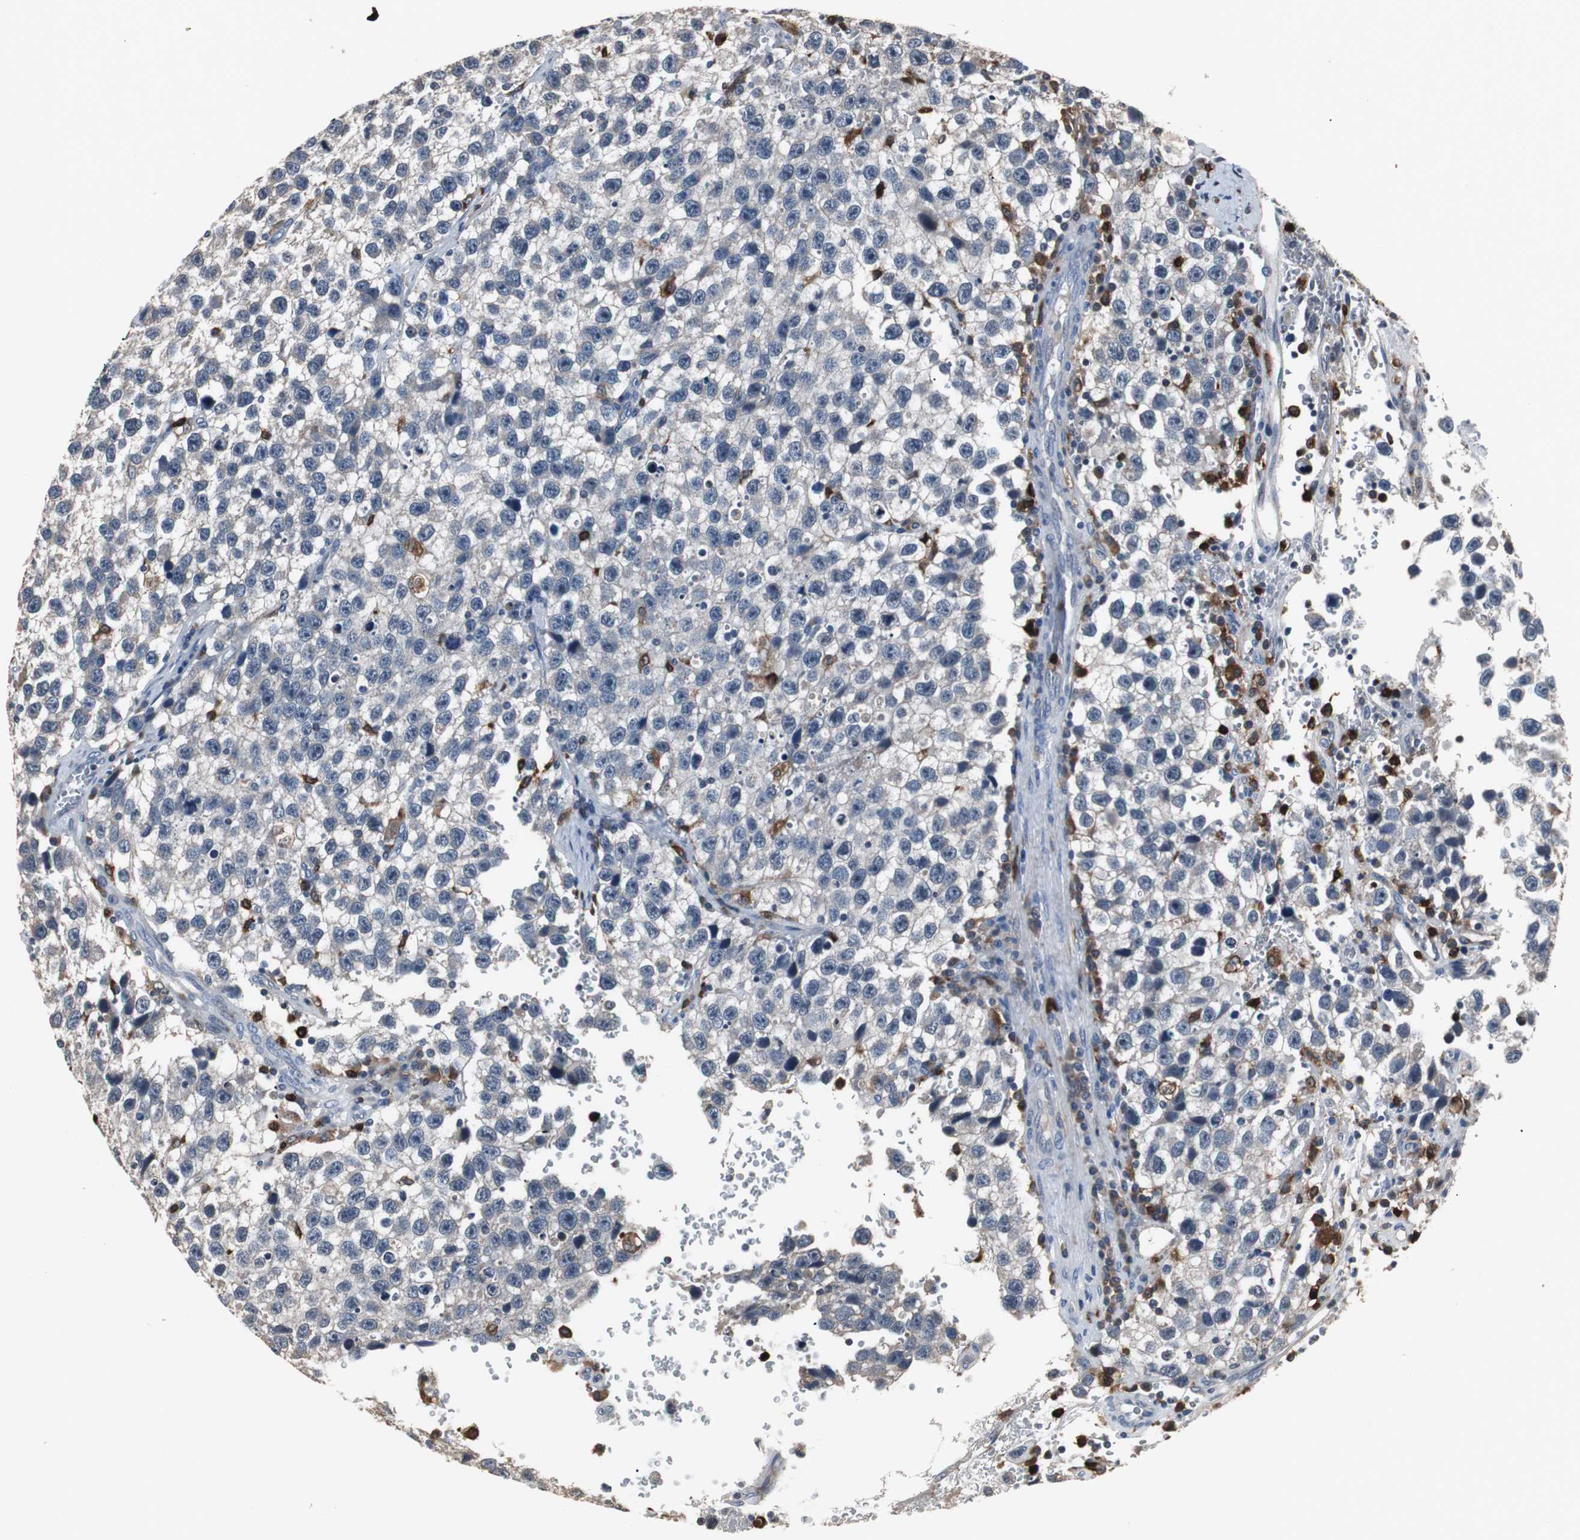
{"staining": {"intensity": "negative", "quantity": "none", "location": "none"}, "tissue": "testis cancer", "cell_type": "Tumor cells", "image_type": "cancer", "snomed": [{"axis": "morphology", "description": "Seminoma, NOS"}, {"axis": "topography", "description": "Testis"}], "caption": "IHC photomicrograph of neoplastic tissue: testis cancer stained with DAB (3,3'-diaminobenzidine) demonstrates no significant protein positivity in tumor cells. Brightfield microscopy of immunohistochemistry stained with DAB (3,3'-diaminobenzidine) (brown) and hematoxylin (blue), captured at high magnification.", "gene": "NCF2", "patient": {"sex": "male", "age": 33}}